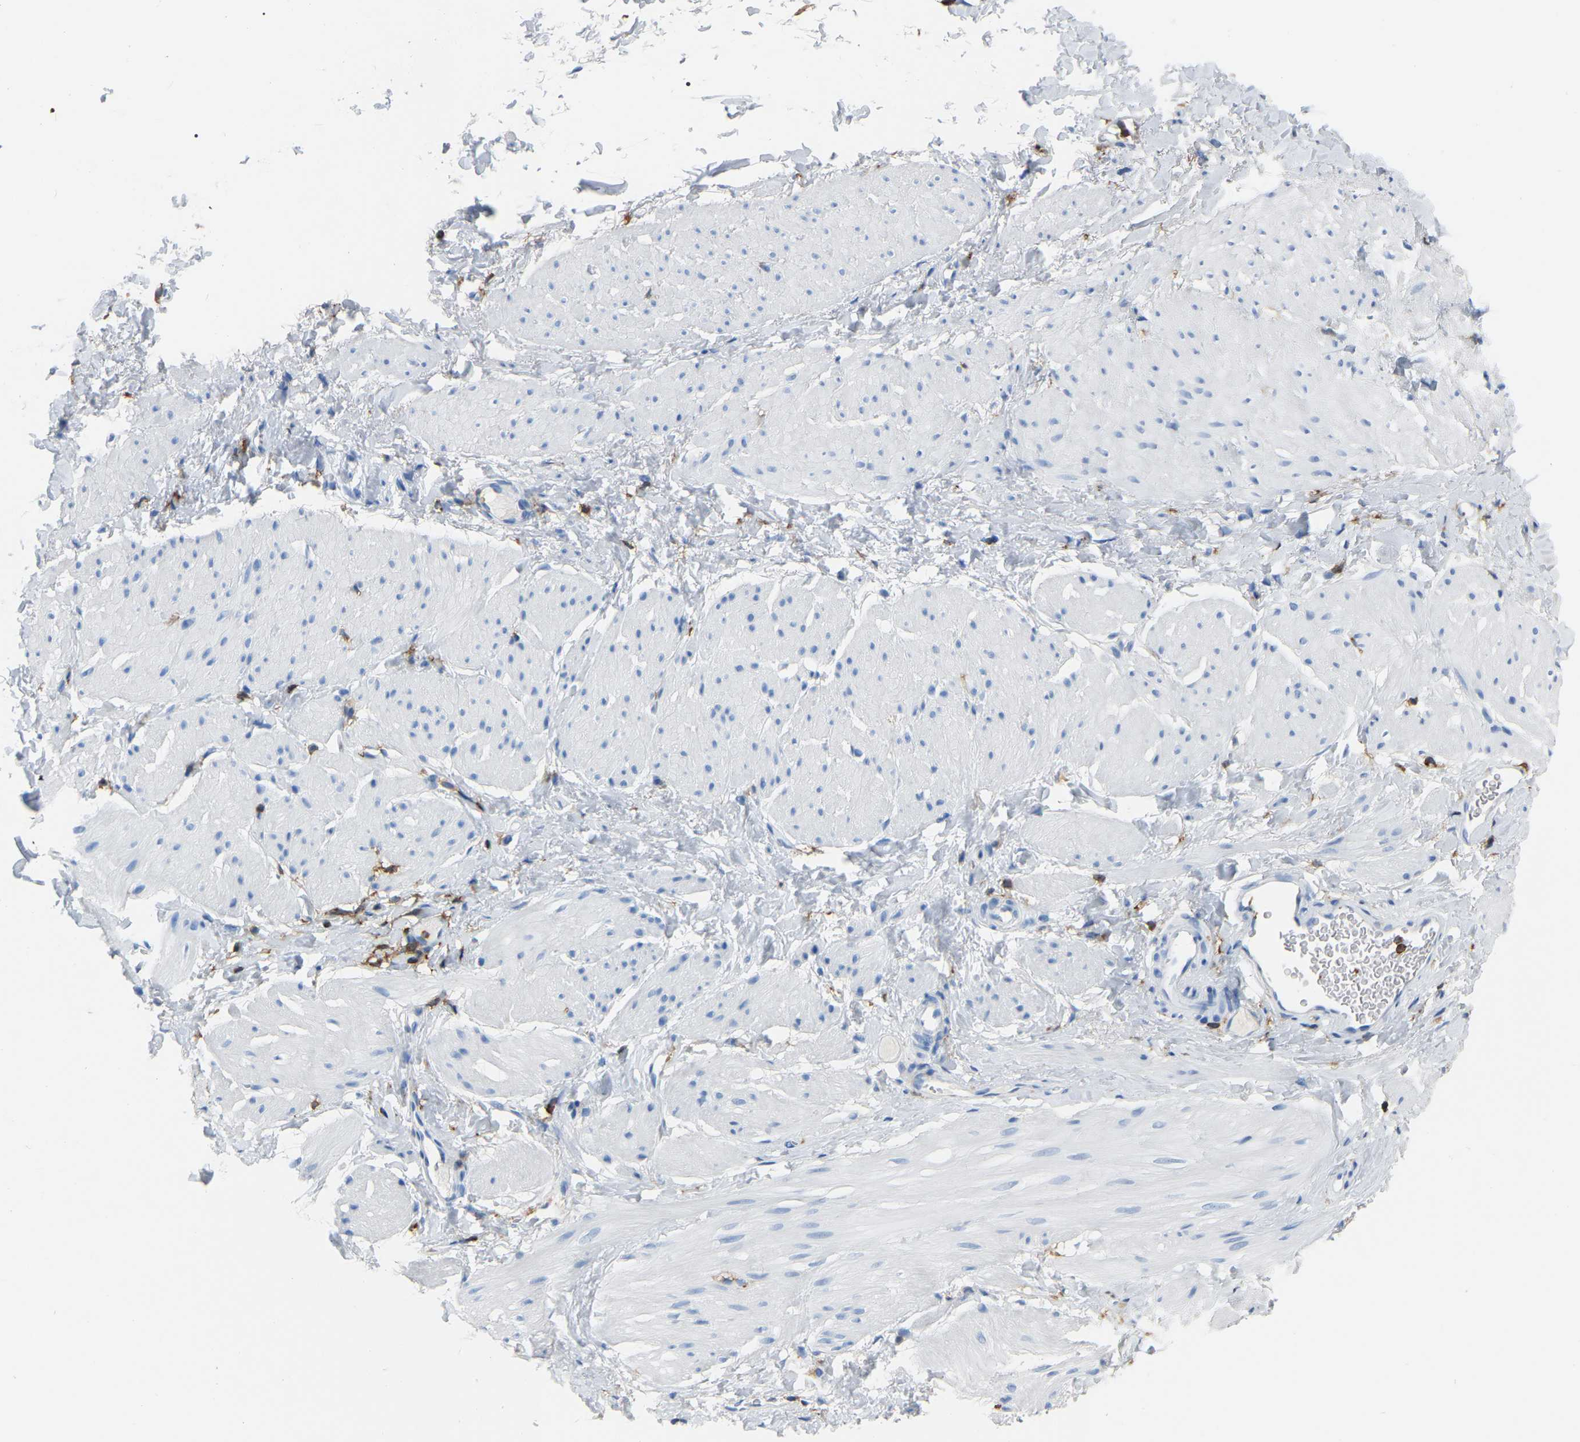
{"staining": {"intensity": "negative", "quantity": "none", "location": "none"}, "tissue": "smooth muscle", "cell_type": "Smooth muscle cells", "image_type": "normal", "snomed": [{"axis": "morphology", "description": "Normal tissue, NOS"}, {"axis": "topography", "description": "Smooth muscle"}], "caption": "Human smooth muscle stained for a protein using immunohistochemistry (IHC) reveals no positivity in smooth muscle cells.", "gene": "ARHGAP45", "patient": {"sex": "male", "age": 16}}